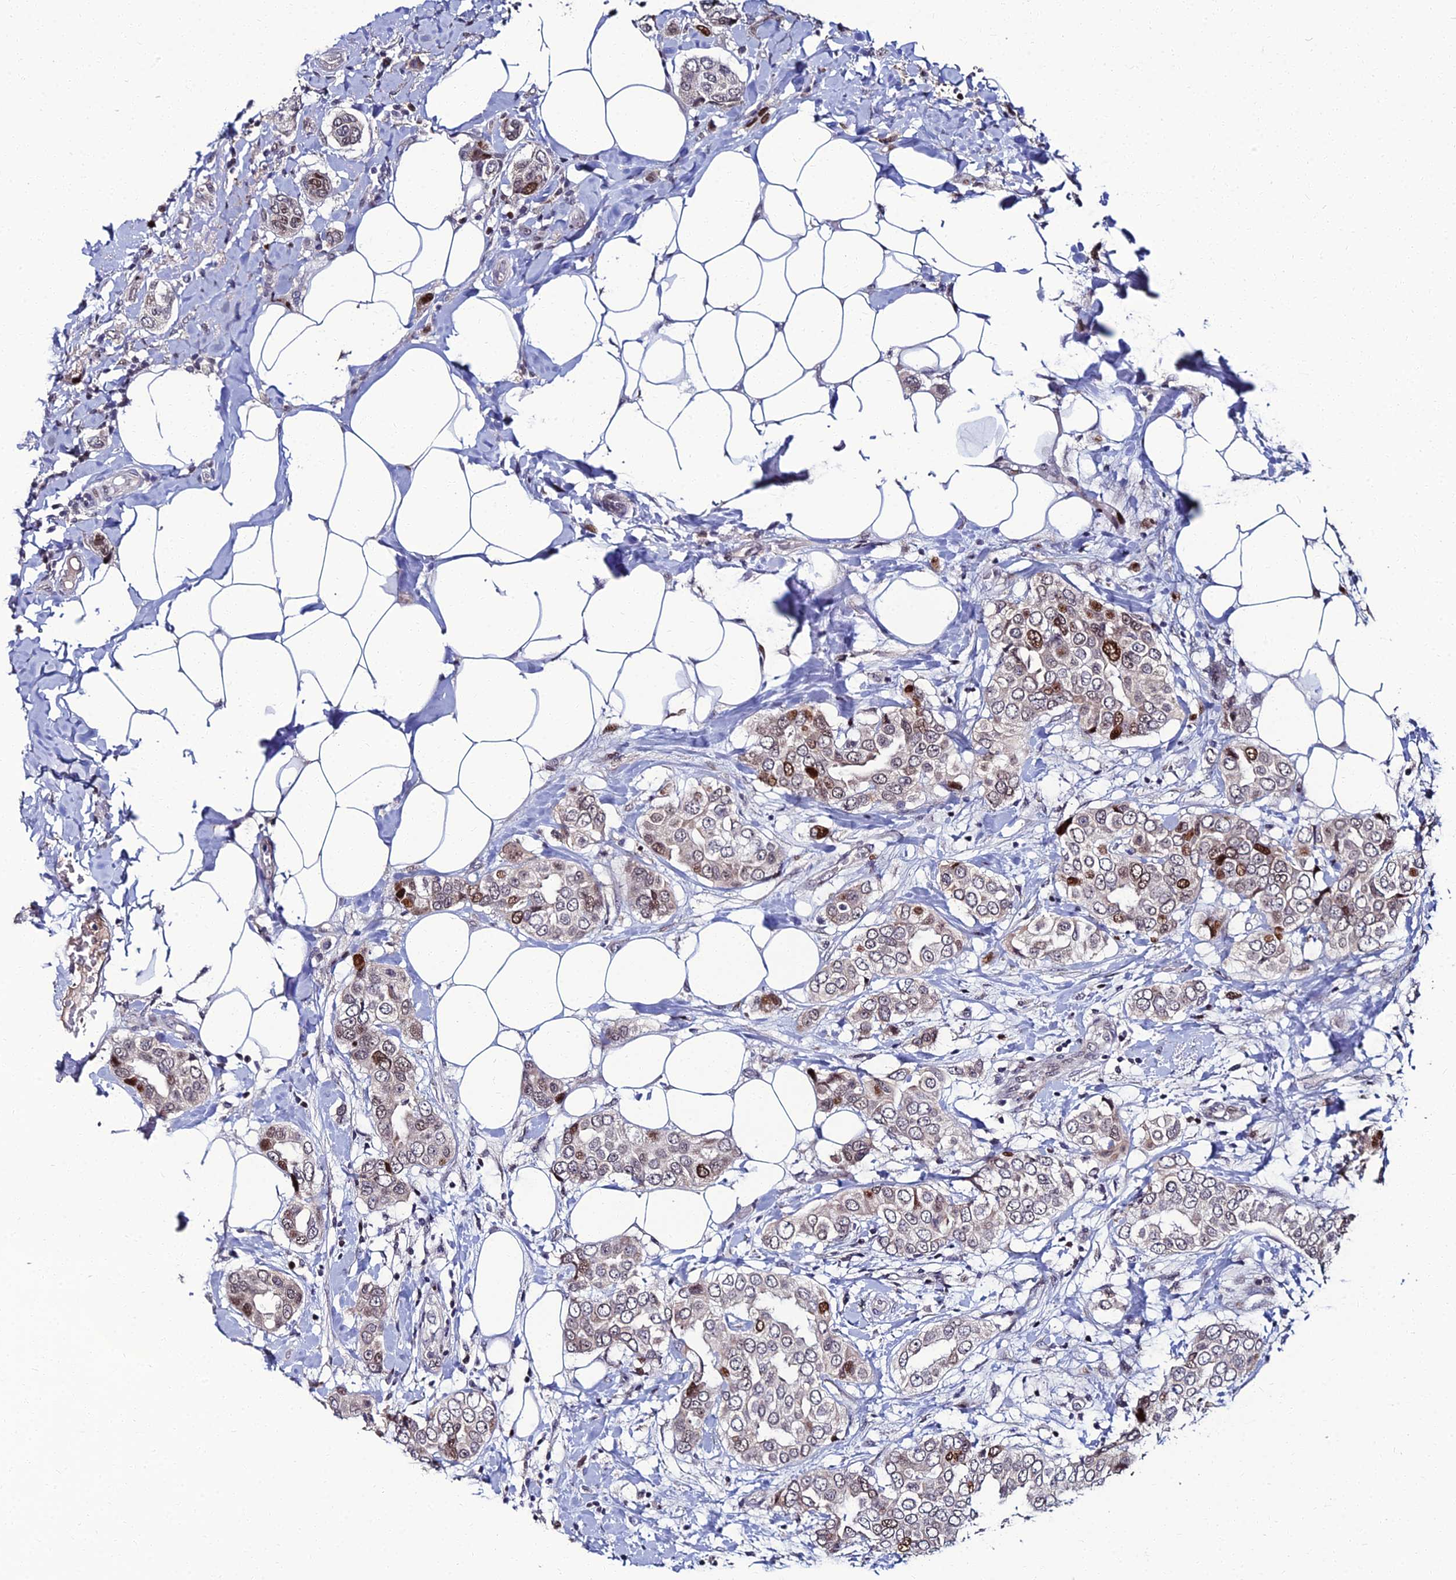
{"staining": {"intensity": "moderate", "quantity": ">75%", "location": "nuclear"}, "tissue": "breast cancer", "cell_type": "Tumor cells", "image_type": "cancer", "snomed": [{"axis": "morphology", "description": "Lobular carcinoma"}, {"axis": "topography", "description": "Breast"}], "caption": "Tumor cells exhibit moderate nuclear expression in about >75% of cells in breast cancer.", "gene": "TAF9B", "patient": {"sex": "female", "age": 51}}